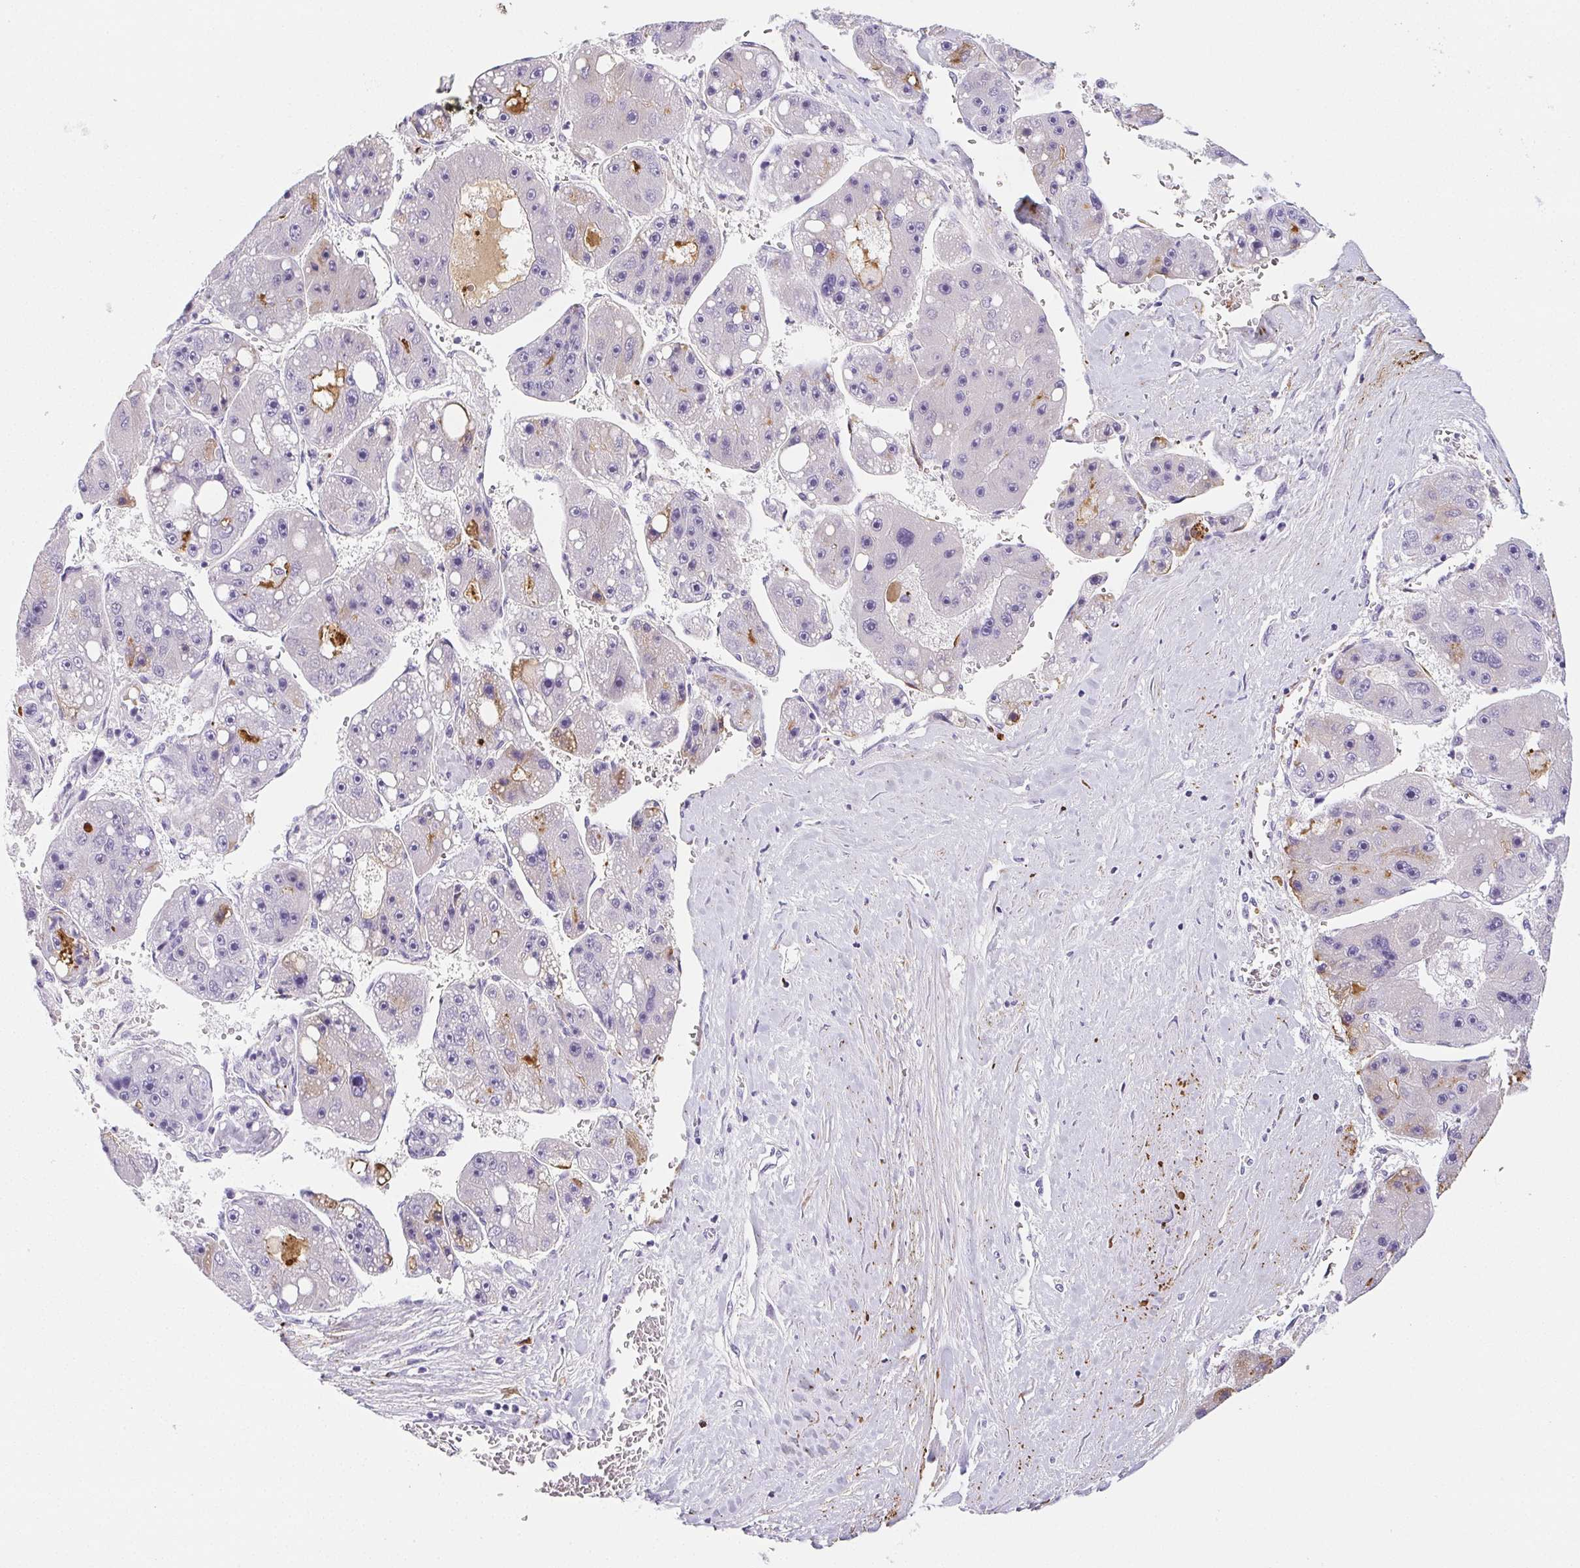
{"staining": {"intensity": "negative", "quantity": "none", "location": "none"}, "tissue": "liver cancer", "cell_type": "Tumor cells", "image_type": "cancer", "snomed": [{"axis": "morphology", "description": "Carcinoma, Hepatocellular, NOS"}, {"axis": "topography", "description": "Liver"}], "caption": "DAB (3,3'-diaminobenzidine) immunohistochemical staining of liver cancer (hepatocellular carcinoma) exhibits no significant expression in tumor cells.", "gene": "VTN", "patient": {"sex": "female", "age": 61}}